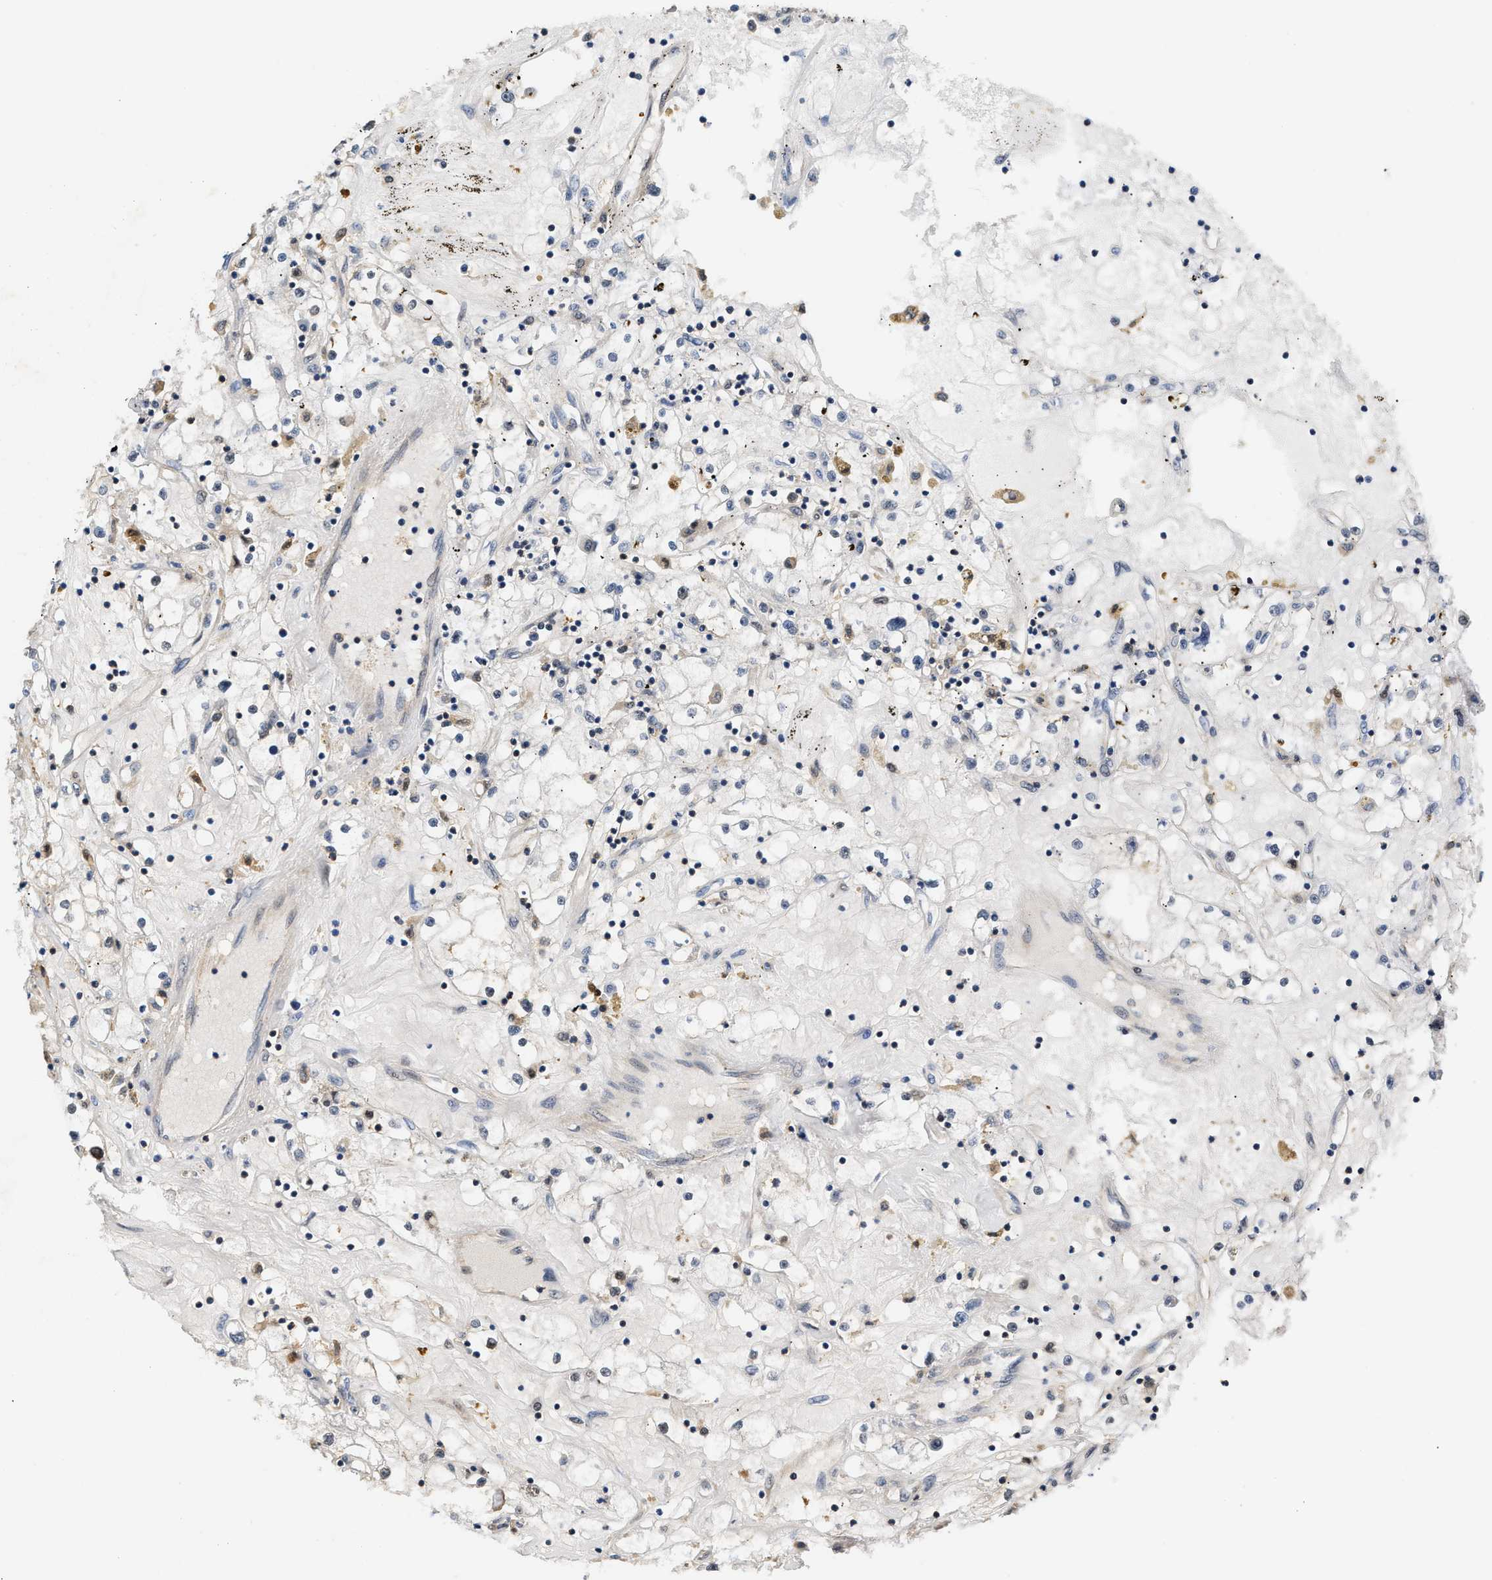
{"staining": {"intensity": "negative", "quantity": "none", "location": "none"}, "tissue": "renal cancer", "cell_type": "Tumor cells", "image_type": "cancer", "snomed": [{"axis": "morphology", "description": "Adenocarcinoma, NOS"}, {"axis": "topography", "description": "Kidney"}], "caption": "Immunohistochemical staining of human adenocarcinoma (renal) reveals no significant staining in tumor cells.", "gene": "TUT7", "patient": {"sex": "male", "age": 56}}